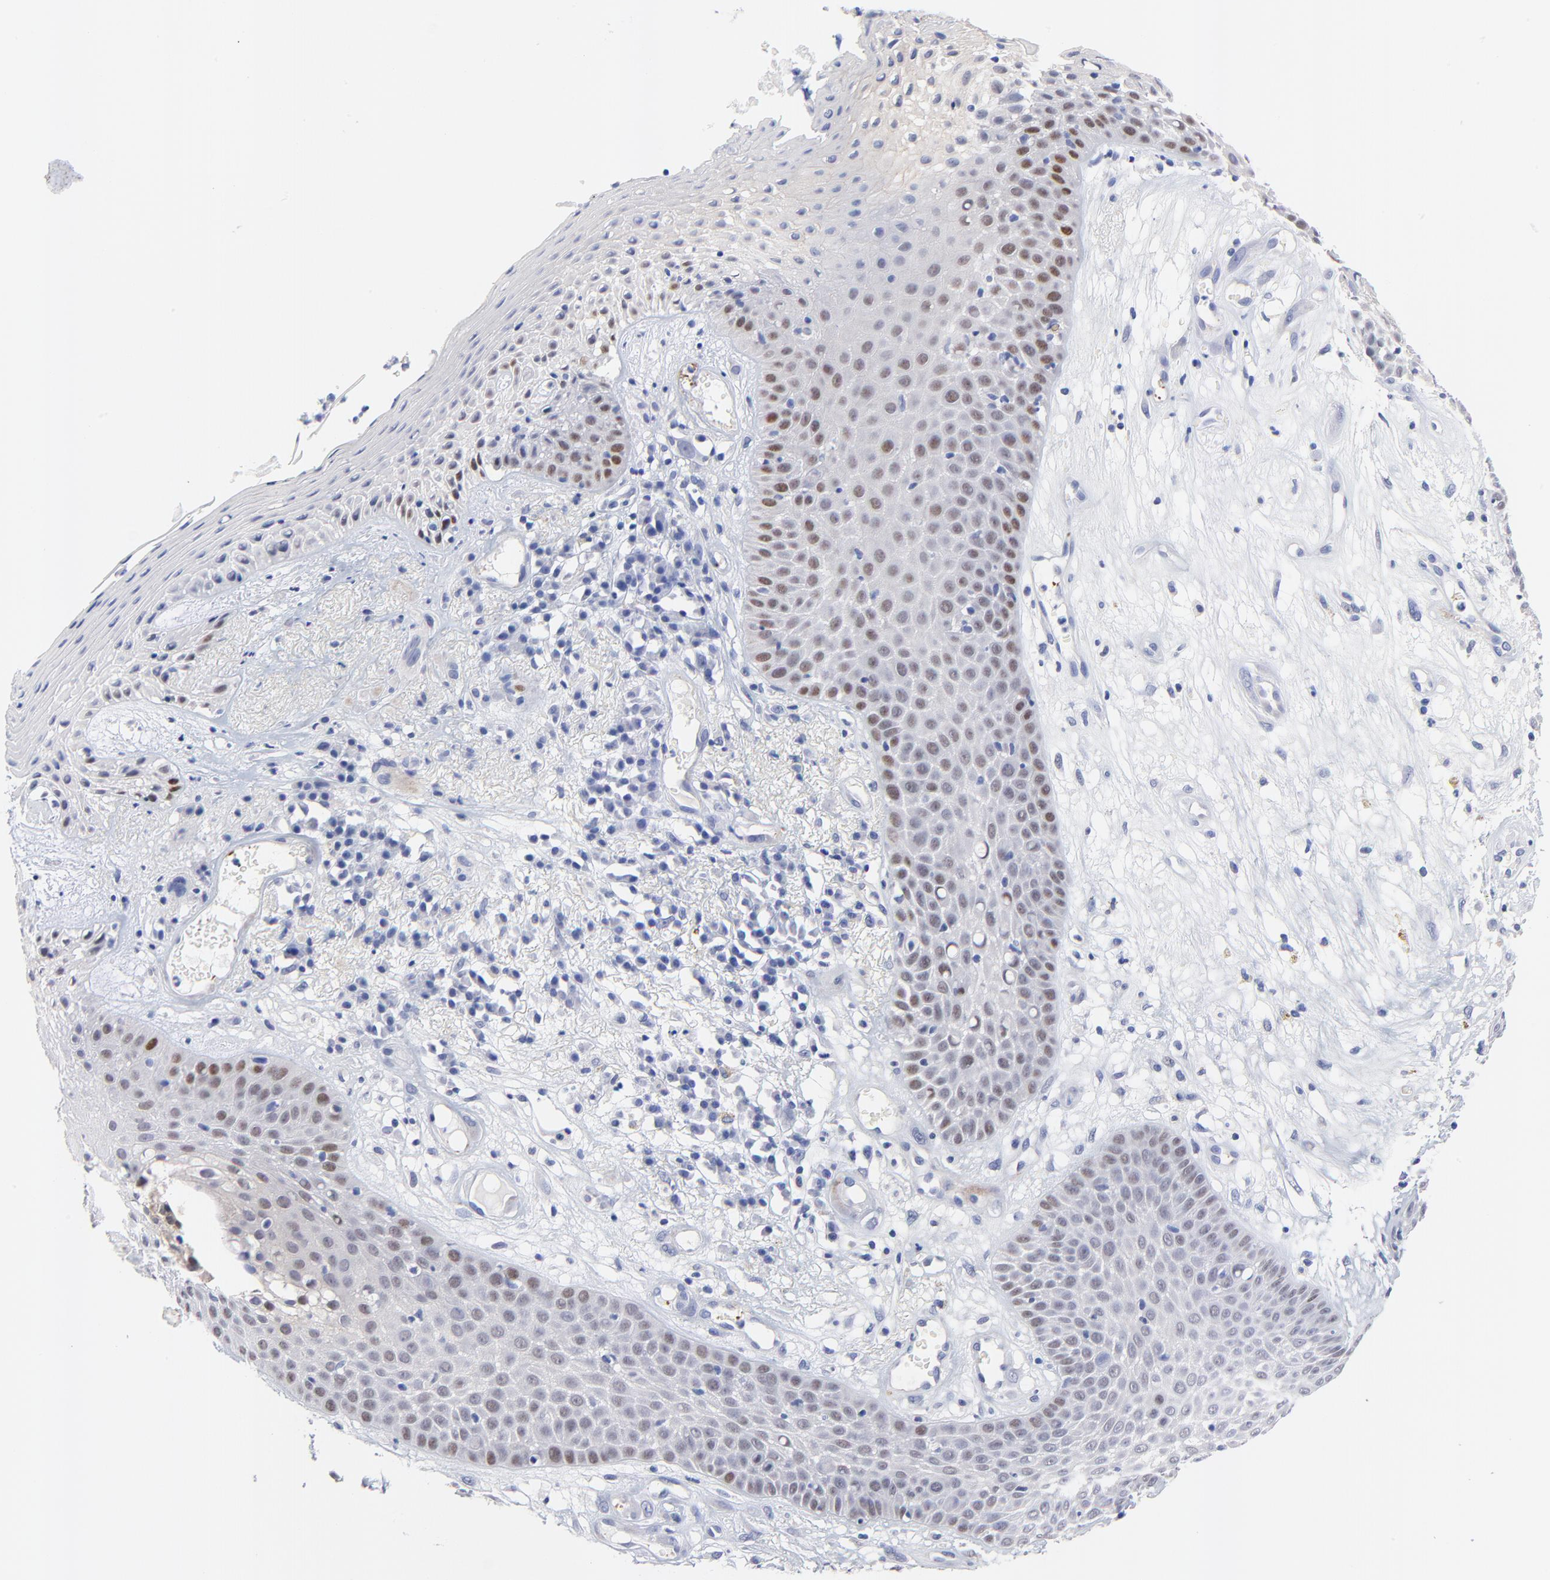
{"staining": {"intensity": "moderate", "quantity": "25%-75%", "location": "nuclear"}, "tissue": "skin cancer", "cell_type": "Tumor cells", "image_type": "cancer", "snomed": [{"axis": "morphology", "description": "Squamous cell carcinoma, NOS"}, {"axis": "topography", "description": "Skin"}], "caption": "Protein staining by immunohistochemistry reveals moderate nuclear expression in approximately 25%-75% of tumor cells in squamous cell carcinoma (skin).", "gene": "FAM117B", "patient": {"sex": "male", "age": 65}}